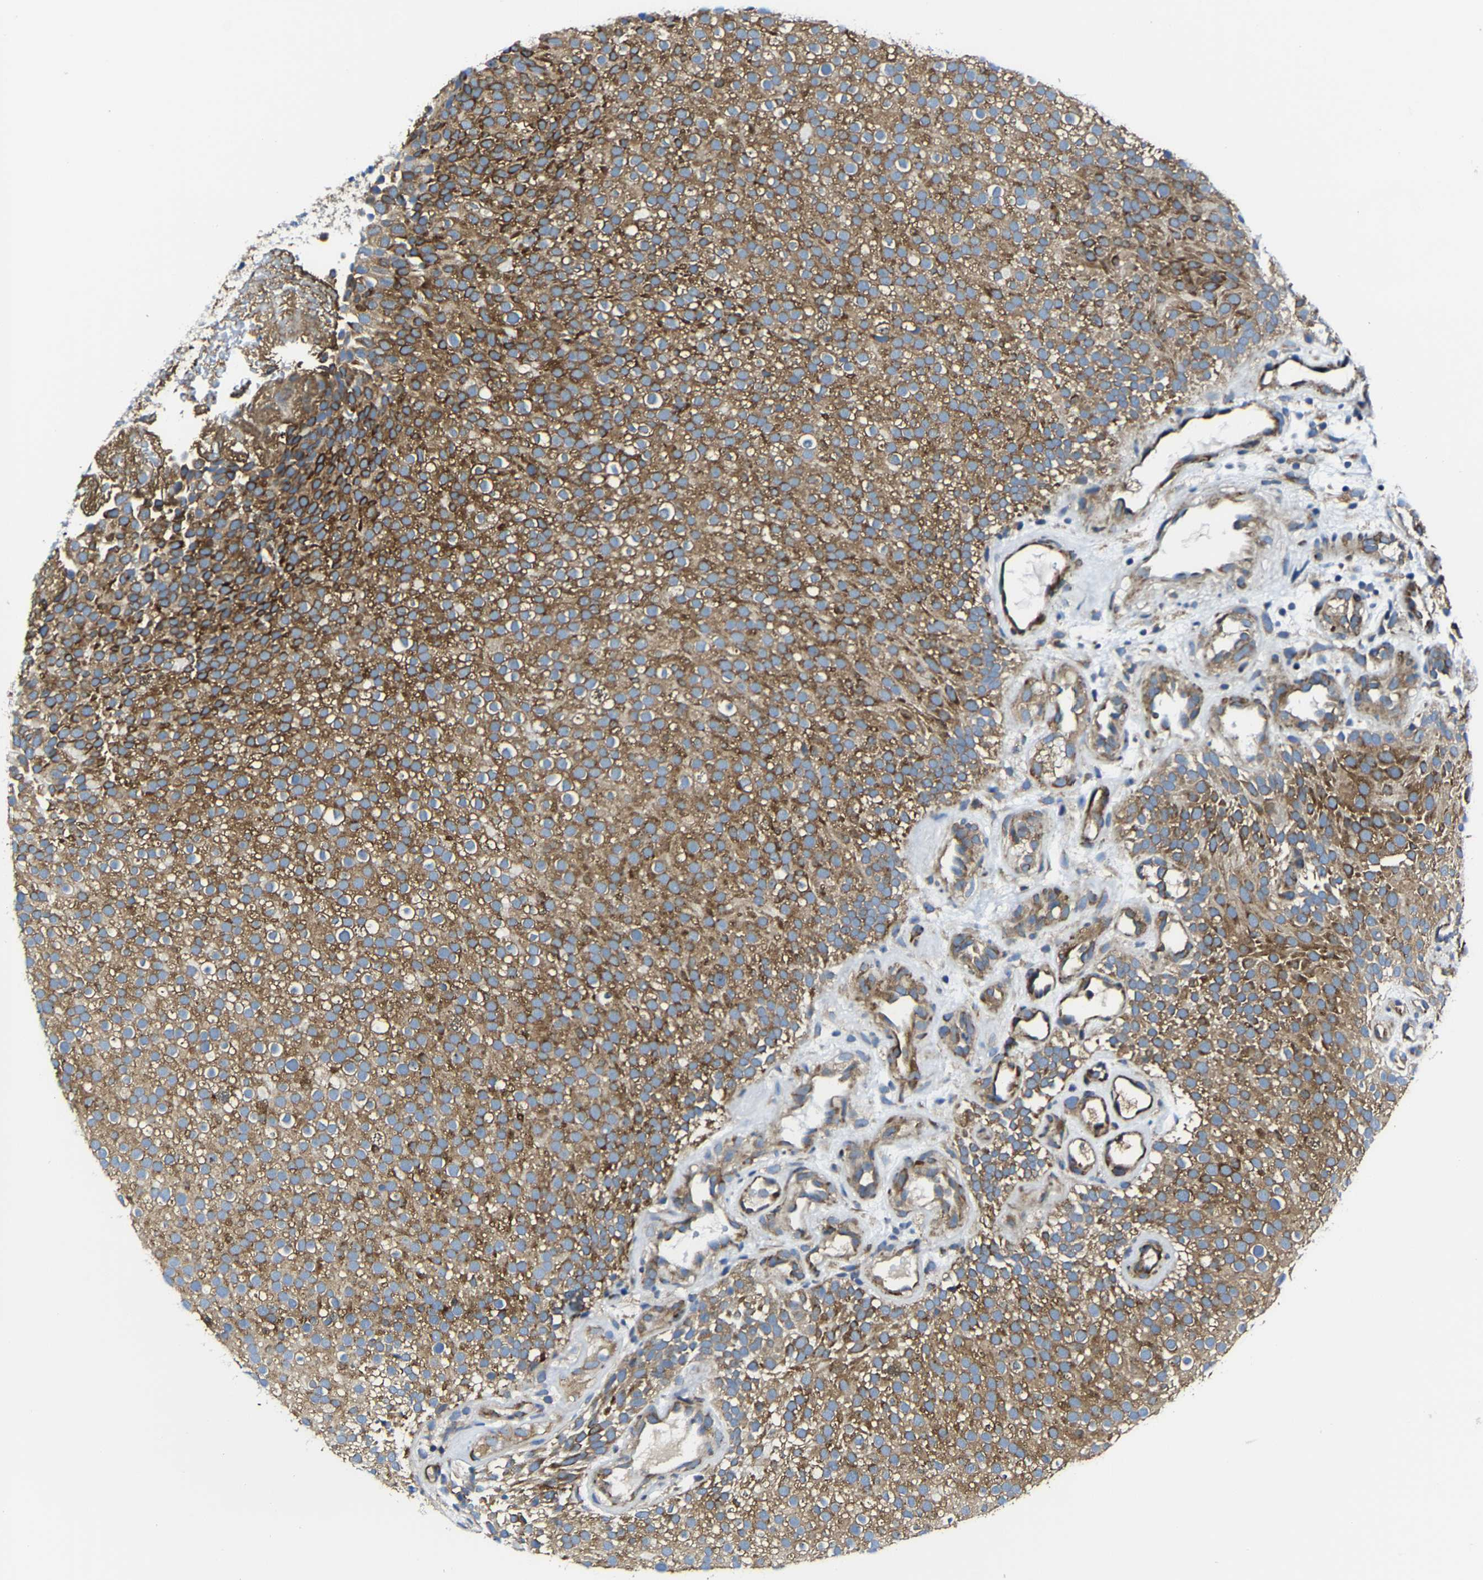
{"staining": {"intensity": "strong", "quantity": ">75%", "location": "cytoplasmic/membranous"}, "tissue": "urothelial cancer", "cell_type": "Tumor cells", "image_type": "cancer", "snomed": [{"axis": "morphology", "description": "Urothelial carcinoma, Low grade"}, {"axis": "topography", "description": "Urinary bladder"}], "caption": "The immunohistochemical stain shows strong cytoplasmic/membranous positivity in tumor cells of low-grade urothelial carcinoma tissue.", "gene": "G3BP2", "patient": {"sex": "male", "age": 78}}